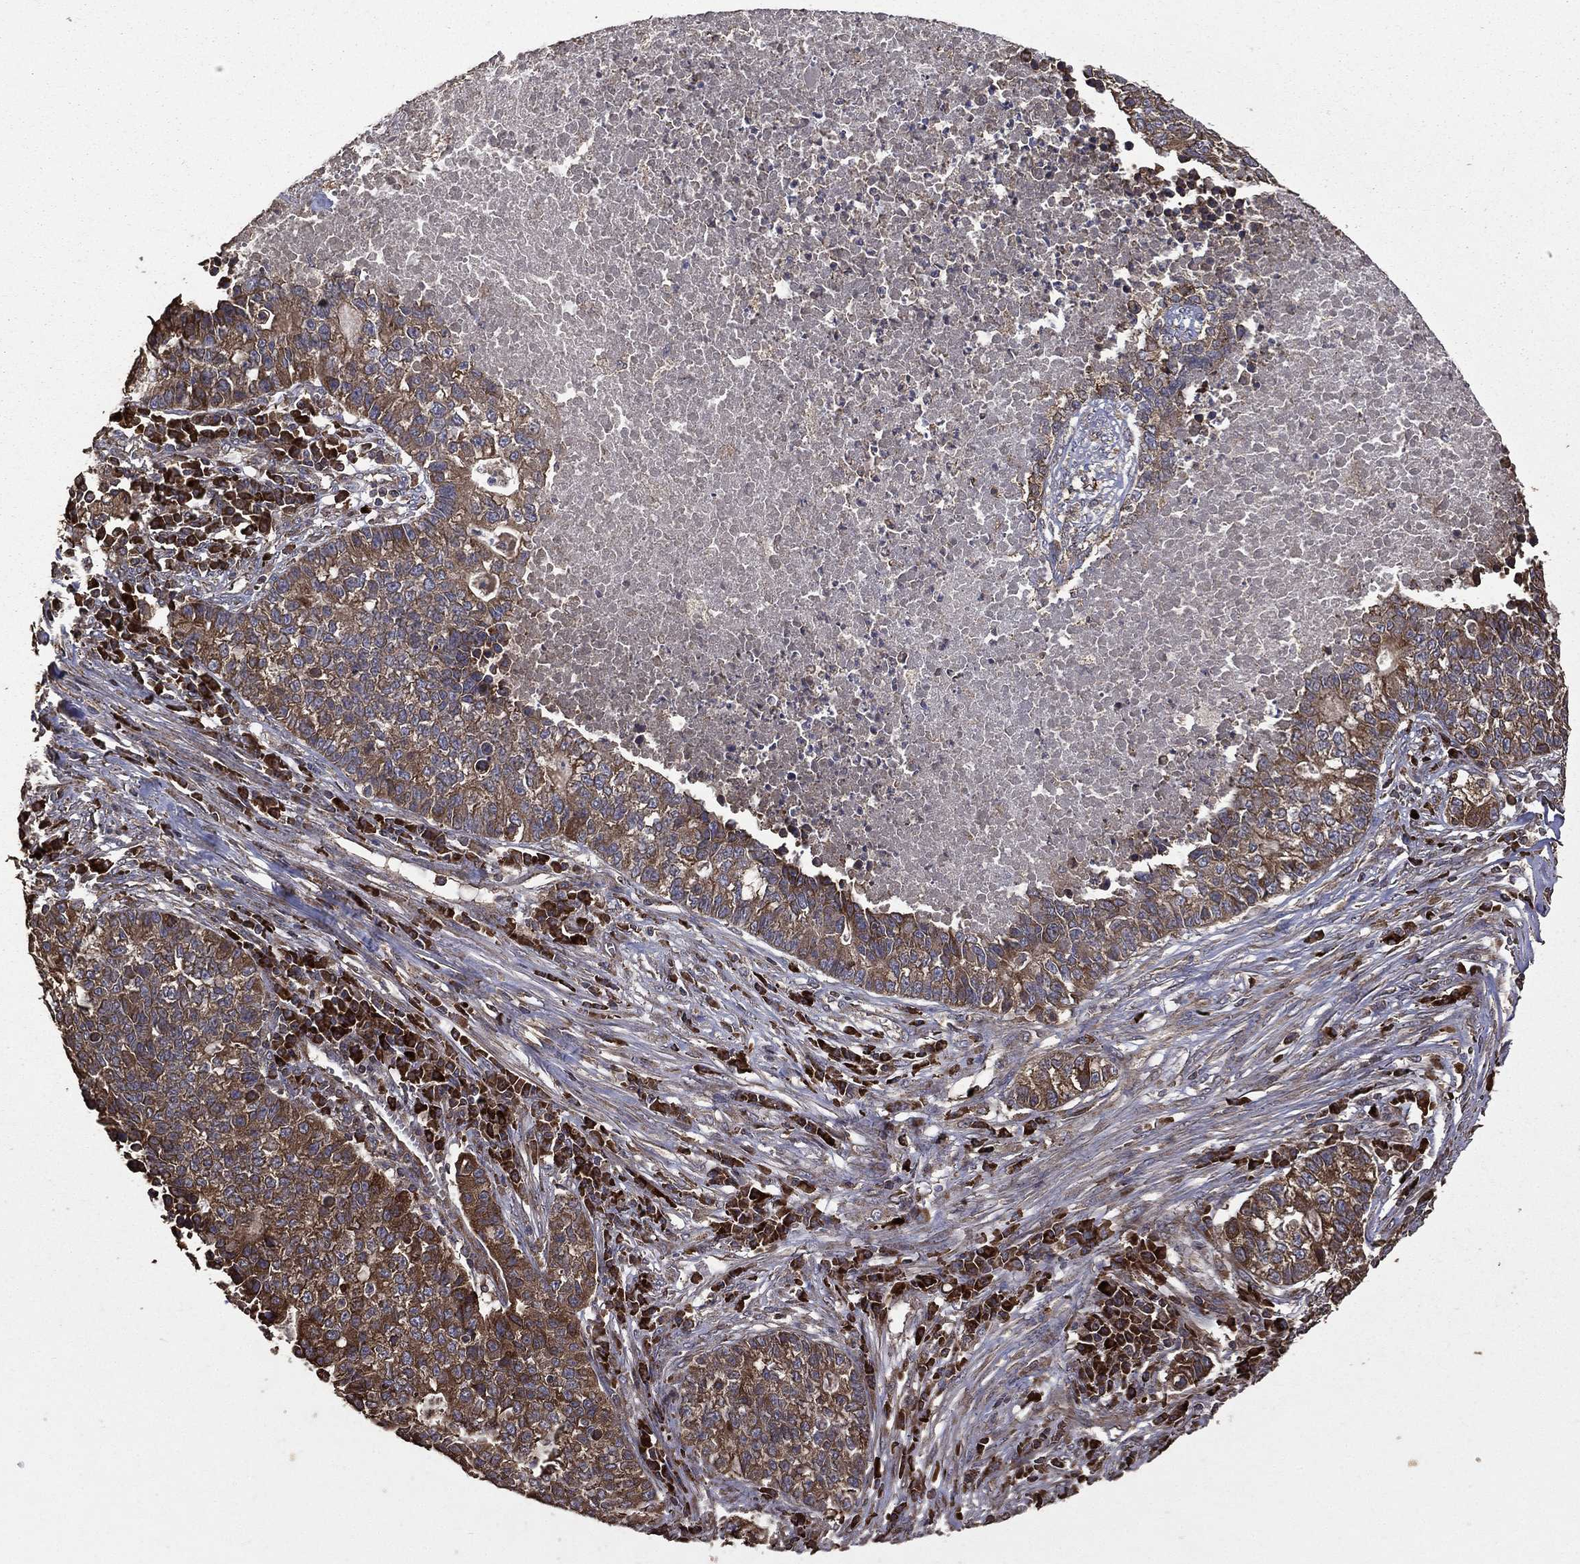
{"staining": {"intensity": "moderate", "quantity": ">75%", "location": "cytoplasmic/membranous"}, "tissue": "lung cancer", "cell_type": "Tumor cells", "image_type": "cancer", "snomed": [{"axis": "morphology", "description": "Adenocarcinoma, NOS"}, {"axis": "topography", "description": "Lung"}], "caption": "Protein expression analysis of lung cancer demonstrates moderate cytoplasmic/membranous positivity in about >75% of tumor cells.", "gene": "METTL27", "patient": {"sex": "male", "age": 57}}